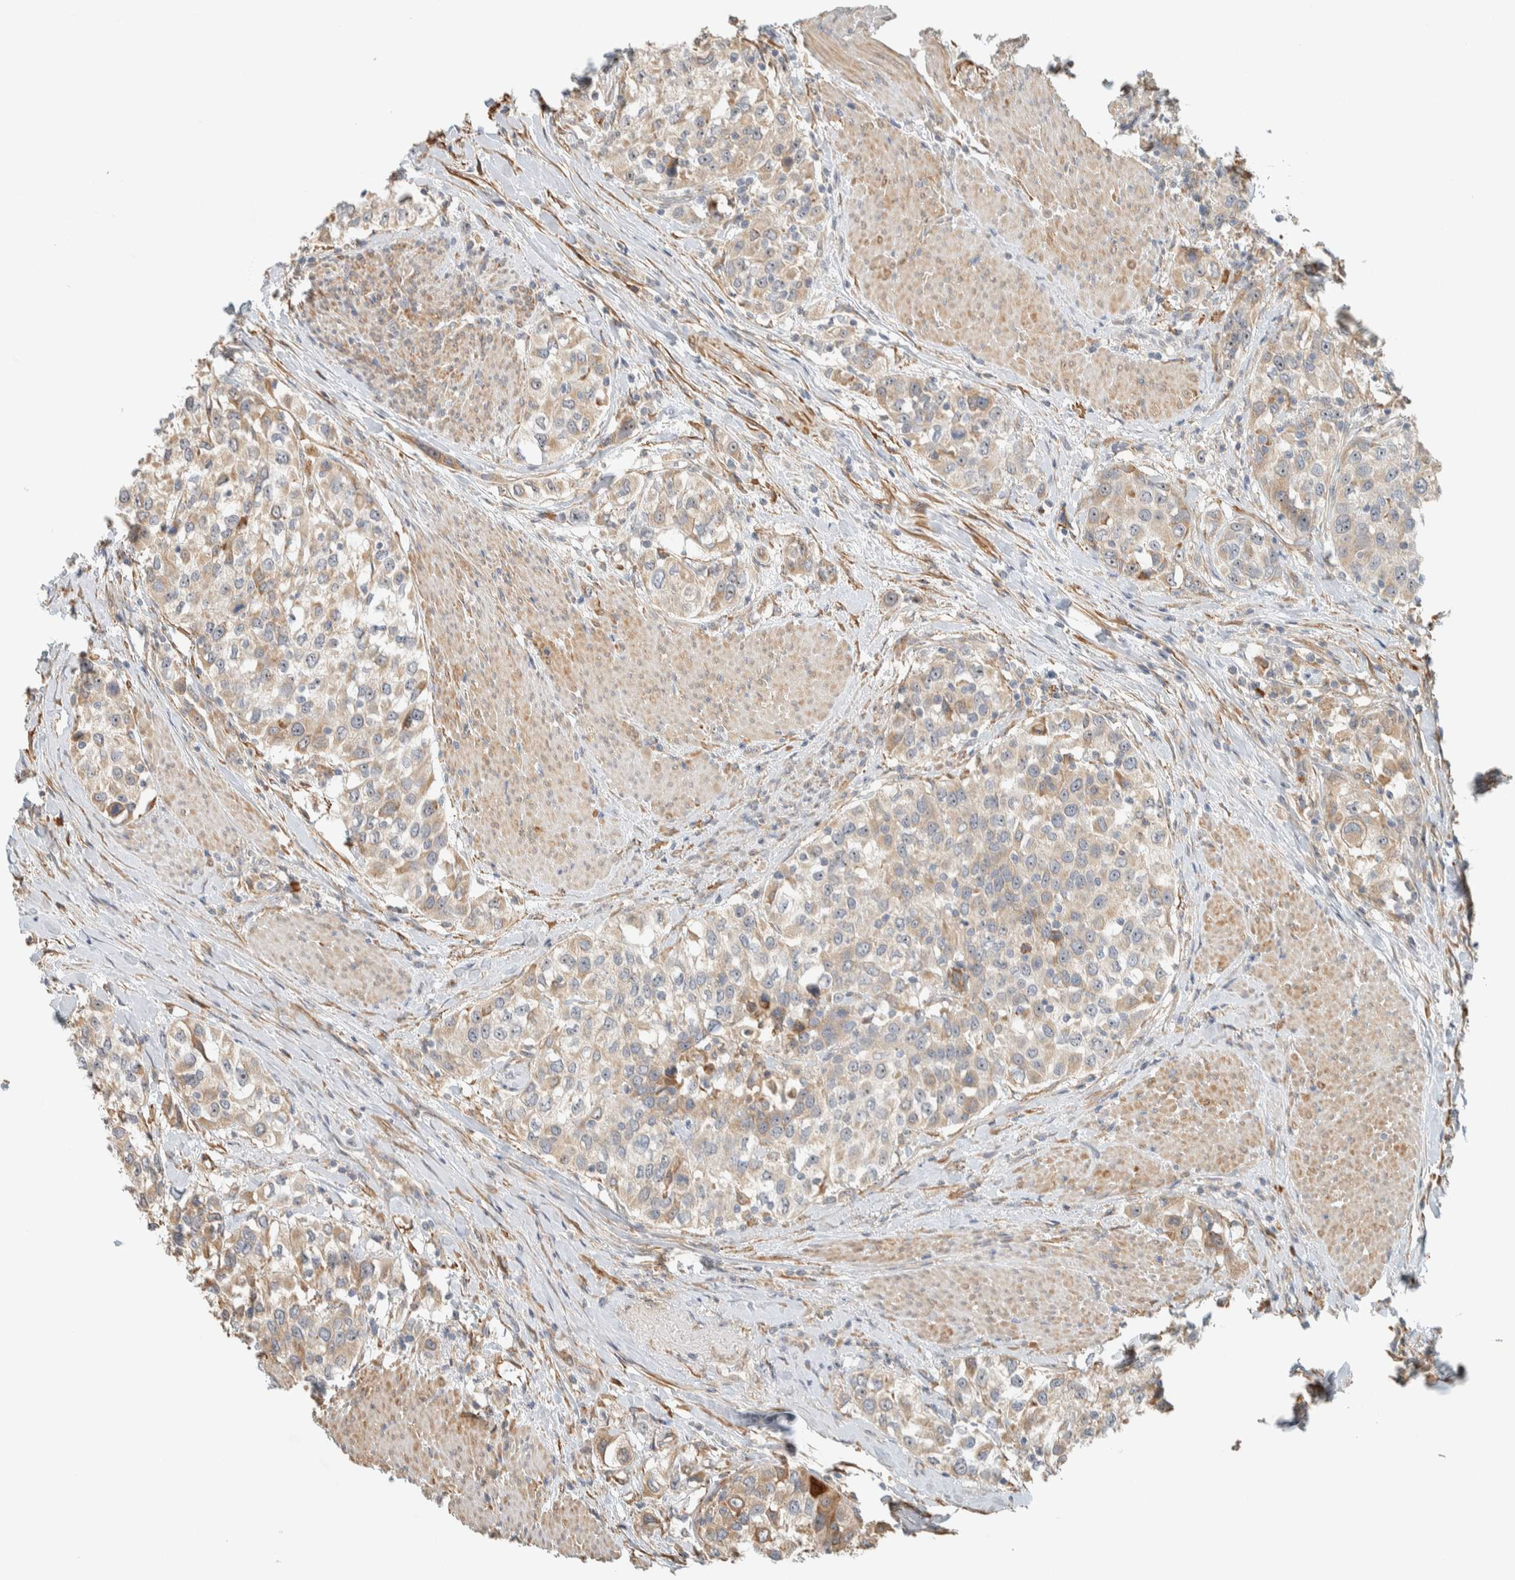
{"staining": {"intensity": "weak", "quantity": ">75%", "location": "cytoplasmic/membranous"}, "tissue": "urothelial cancer", "cell_type": "Tumor cells", "image_type": "cancer", "snomed": [{"axis": "morphology", "description": "Urothelial carcinoma, High grade"}, {"axis": "topography", "description": "Urinary bladder"}], "caption": "The image reveals staining of urothelial carcinoma (high-grade), revealing weak cytoplasmic/membranous protein positivity (brown color) within tumor cells.", "gene": "KLHL40", "patient": {"sex": "female", "age": 80}}